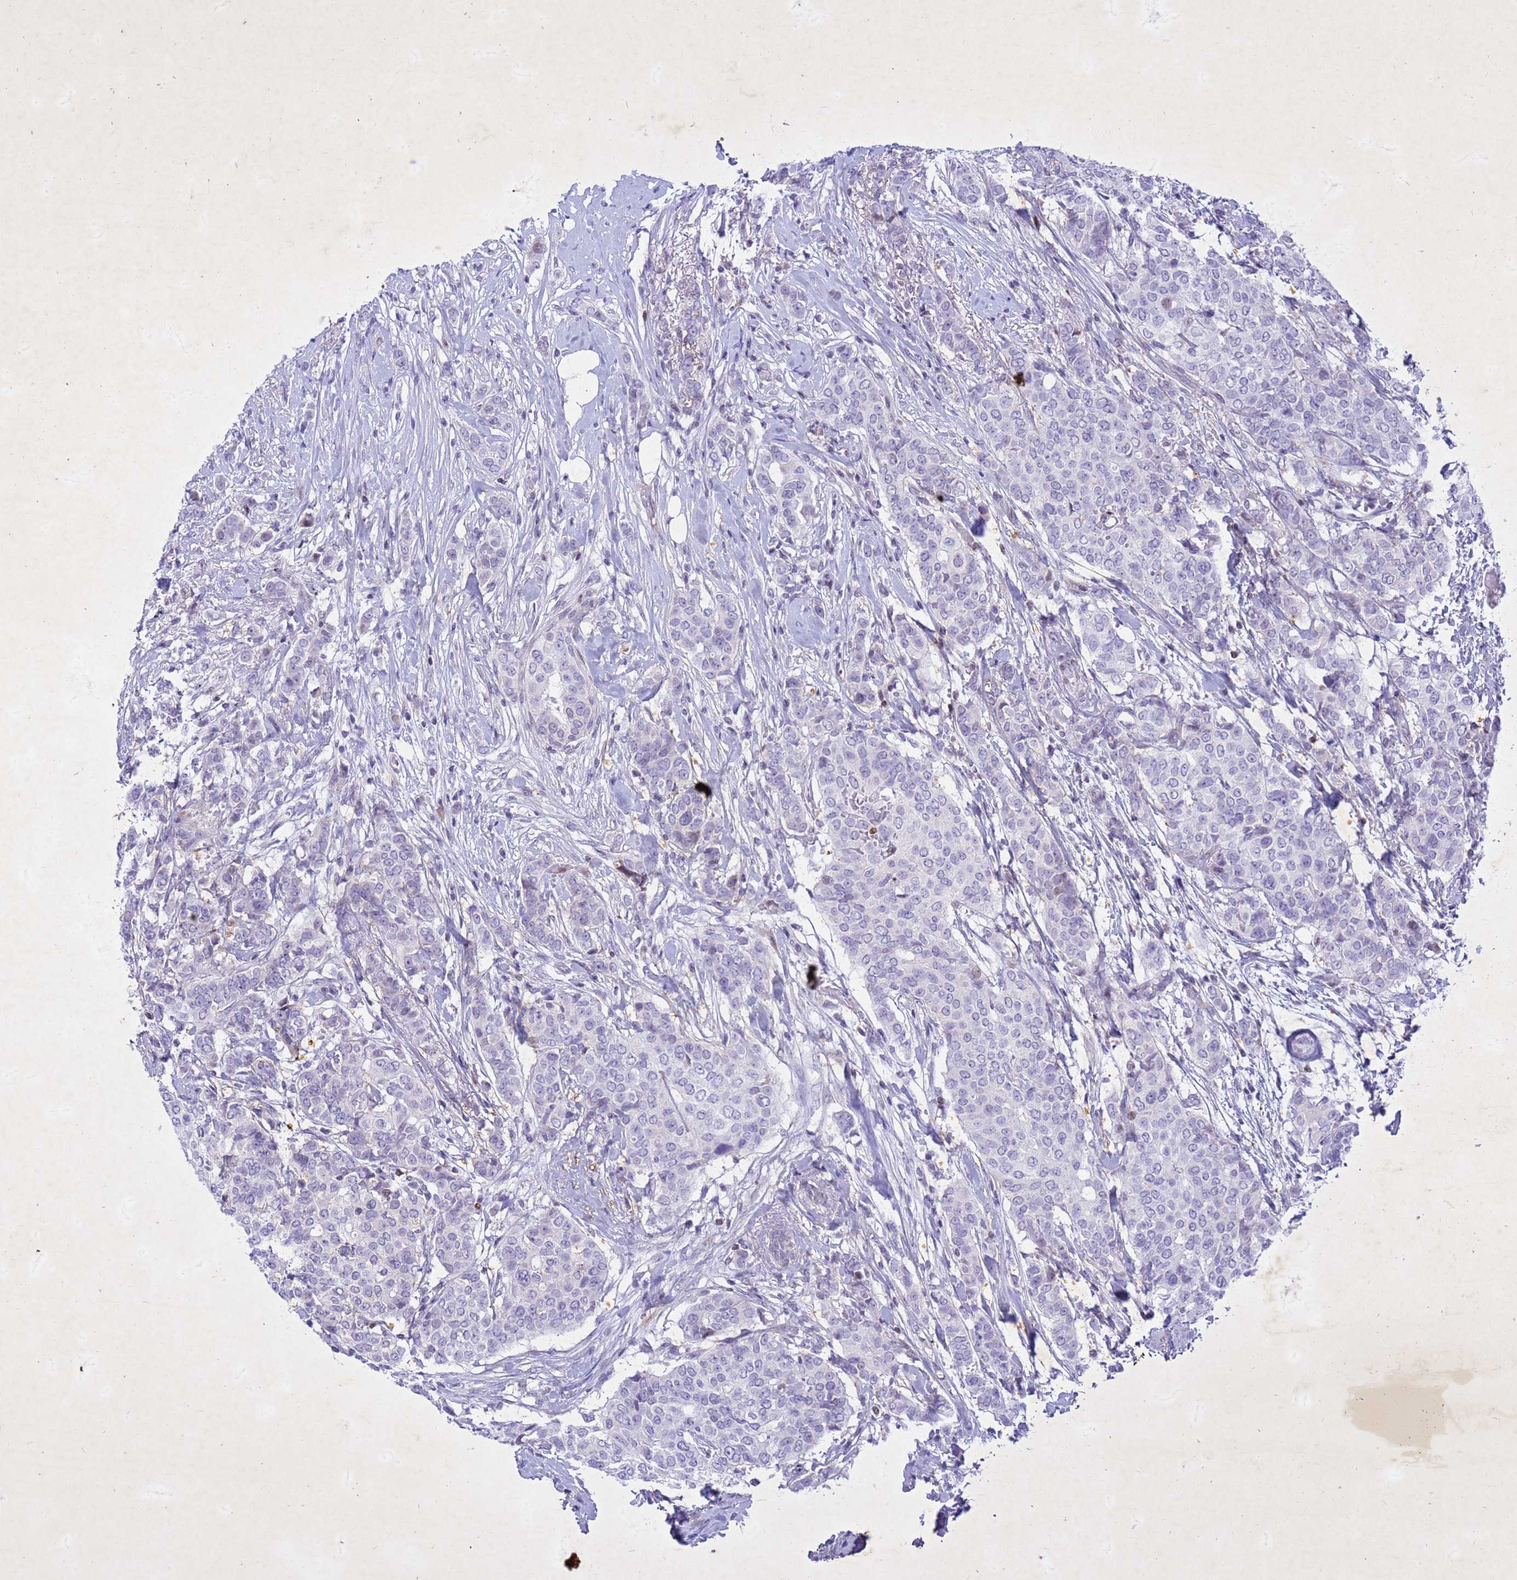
{"staining": {"intensity": "negative", "quantity": "none", "location": "none"}, "tissue": "breast cancer", "cell_type": "Tumor cells", "image_type": "cancer", "snomed": [{"axis": "morphology", "description": "Lobular carcinoma"}, {"axis": "topography", "description": "Breast"}], "caption": "Protein analysis of lobular carcinoma (breast) shows no significant staining in tumor cells.", "gene": "COPS9", "patient": {"sex": "female", "age": 51}}